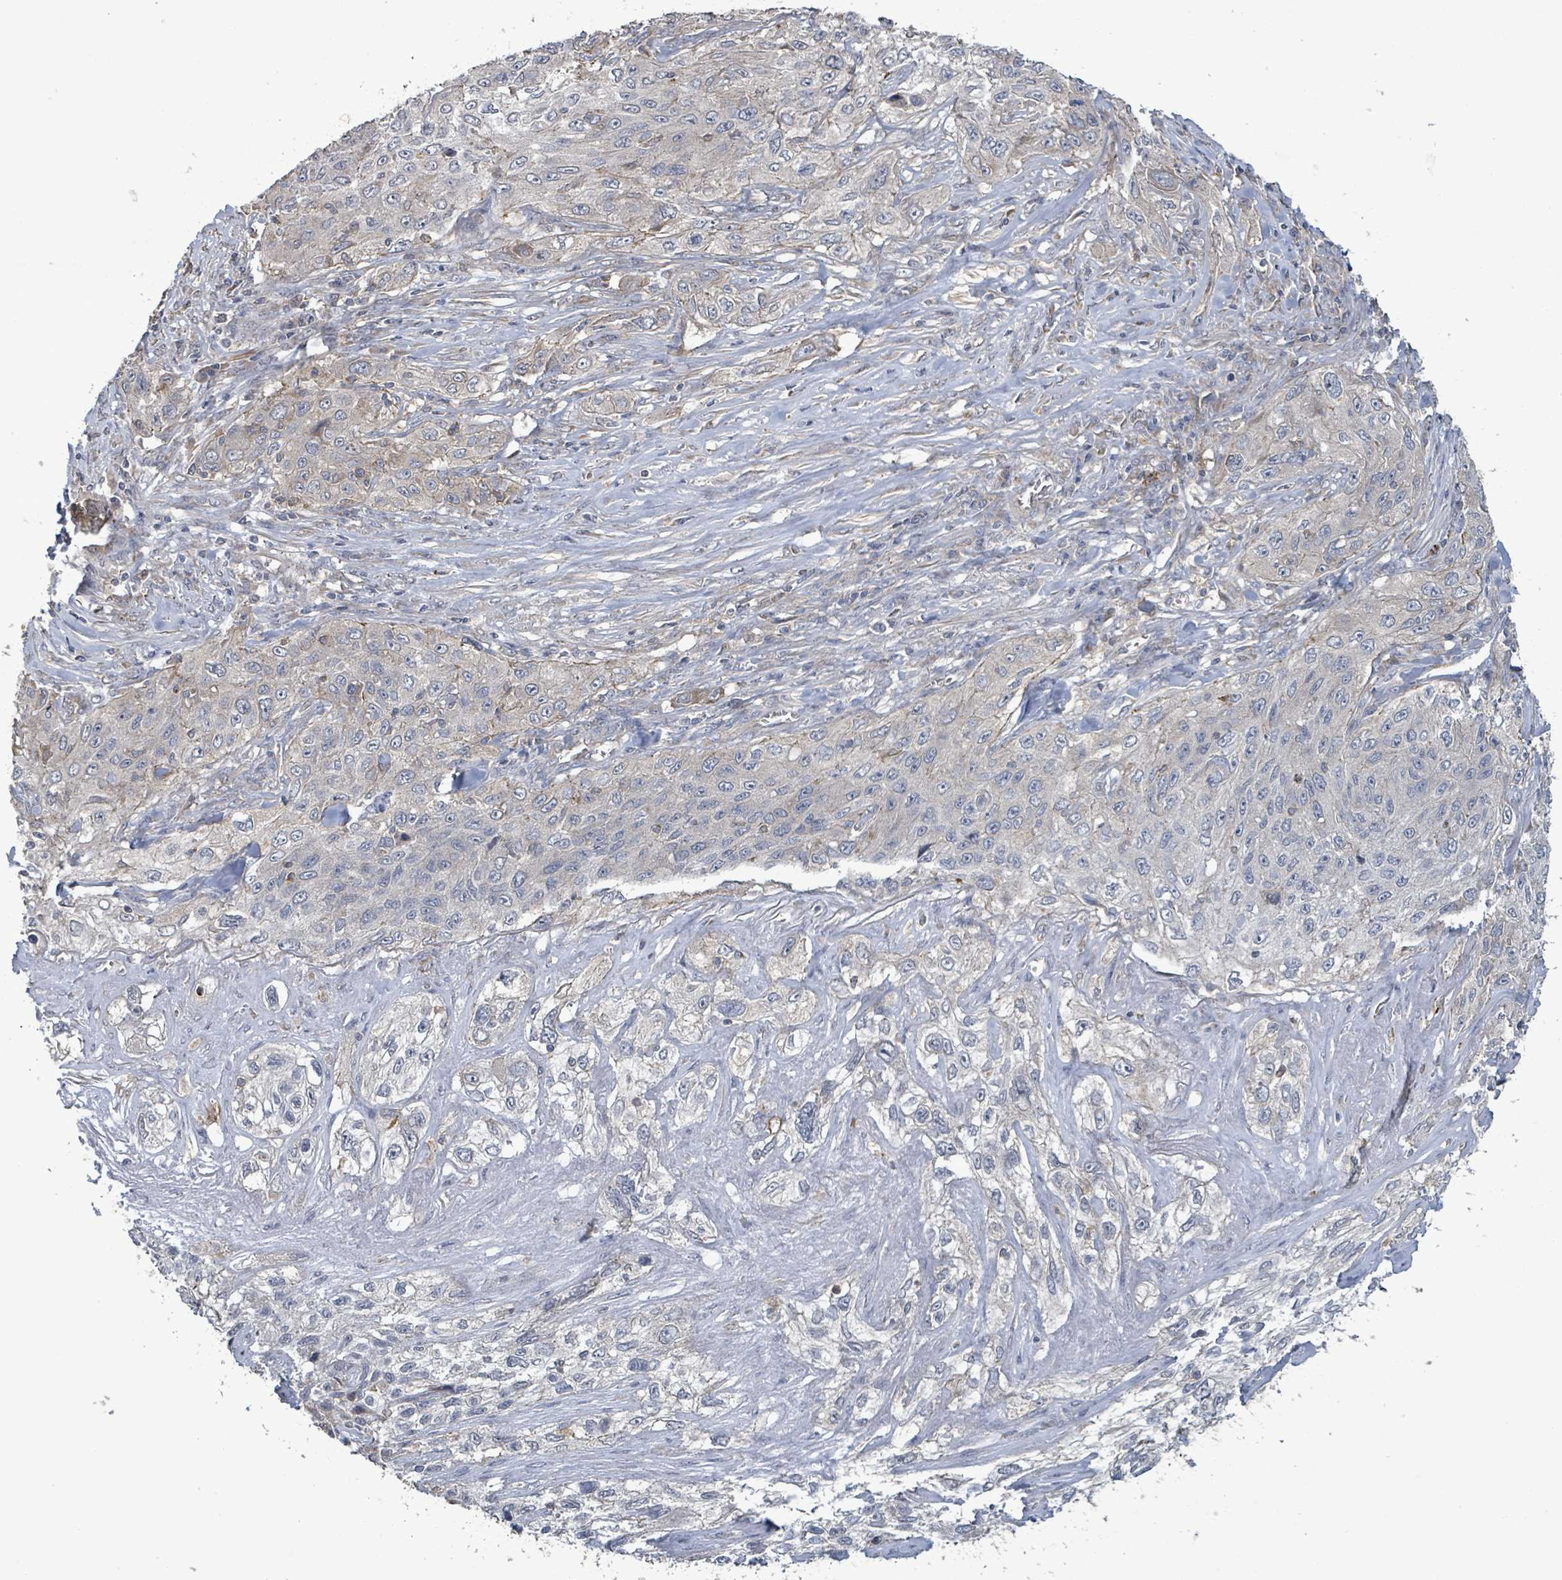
{"staining": {"intensity": "weak", "quantity": "25%-75%", "location": "cytoplasmic/membranous"}, "tissue": "lung cancer", "cell_type": "Tumor cells", "image_type": "cancer", "snomed": [{"axis": "morphology", "description": "Squamous cell carcinoma, NOS"}, {"axis": "topography", "description": "Lung"}], "caption": "DAB immunohistochemical staining of lung cancer (squamous cell carcinoma) exhibits weak cytoplasmic/membranous protein positivity in approximately 25%-75% of tumor cells.", "gene": "PLAAT1", "patient": {"sex": "female", "age": 69}}